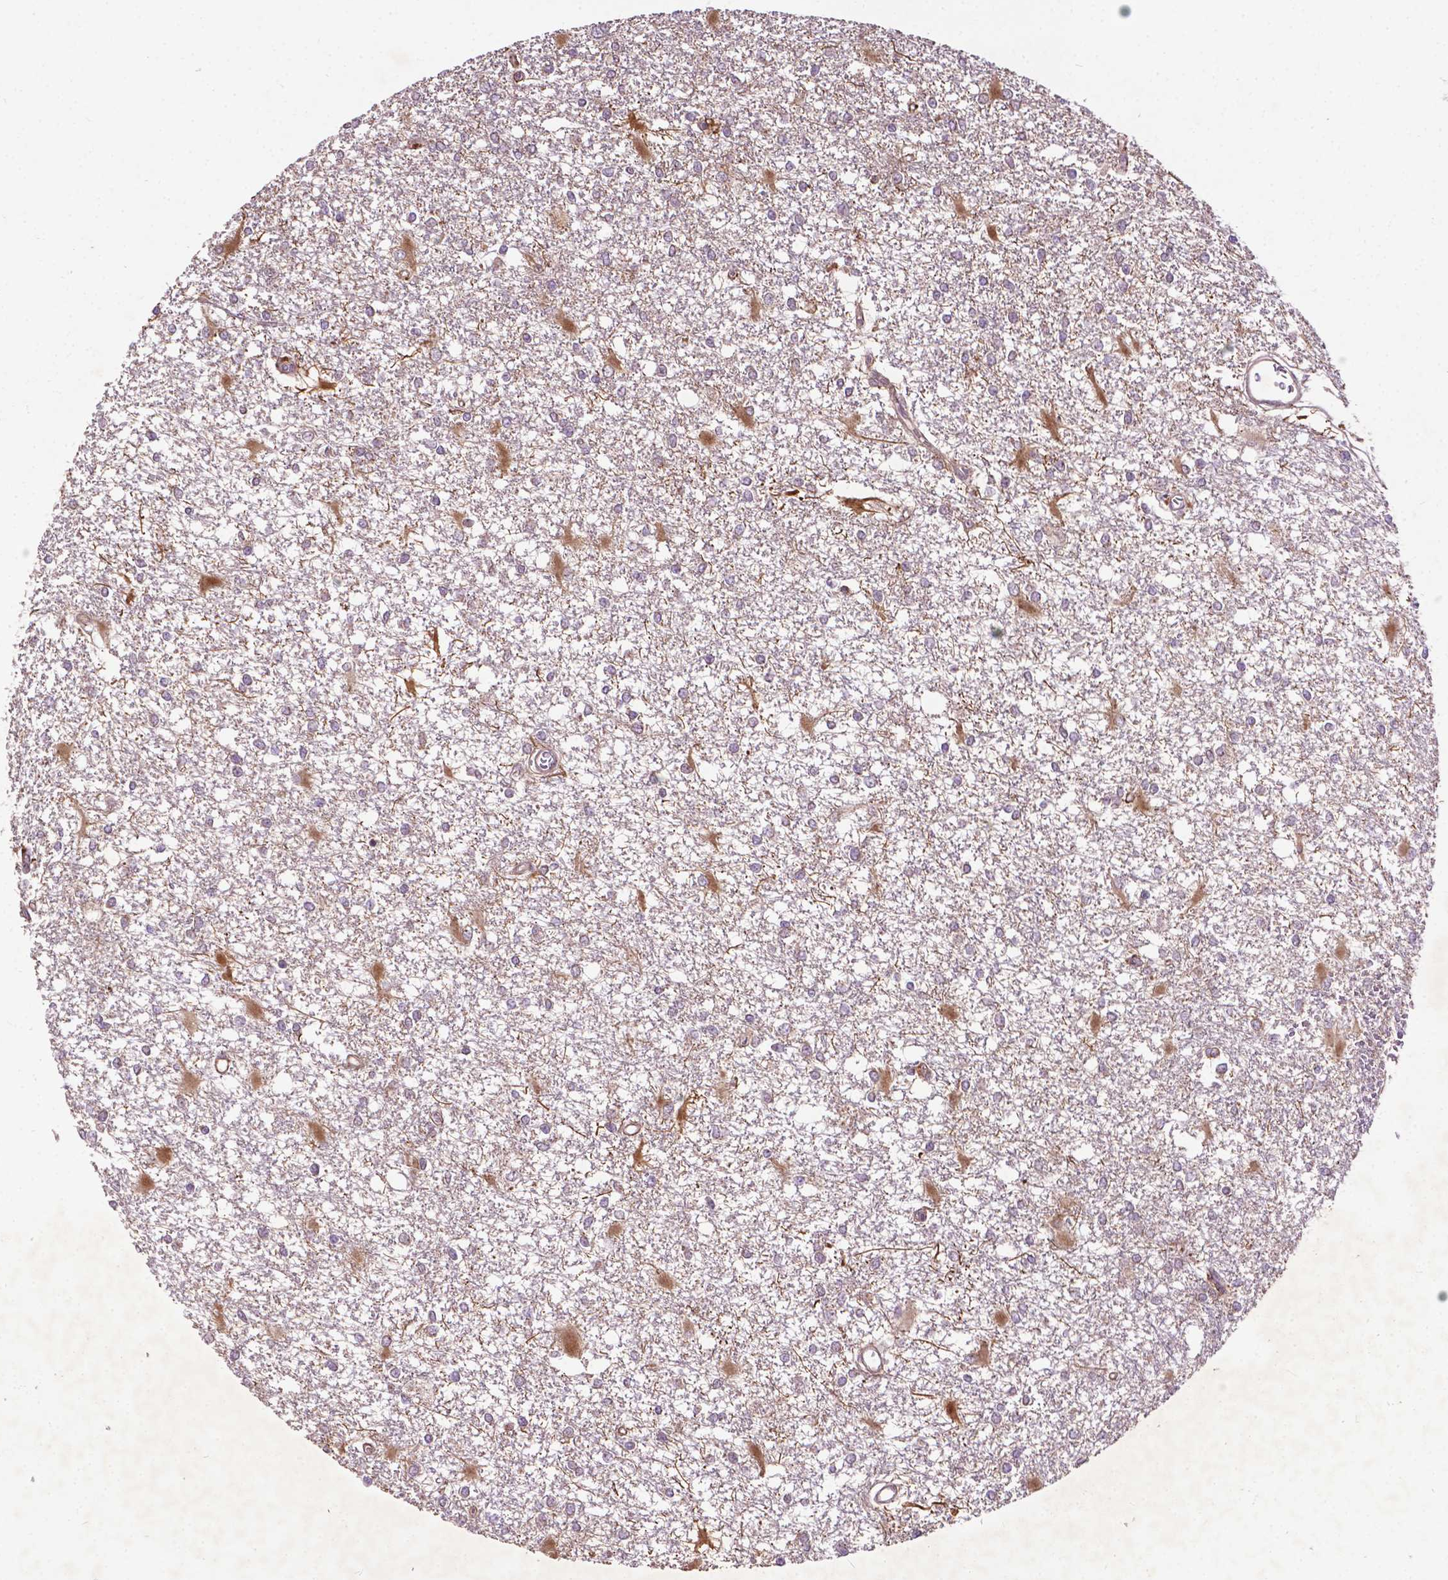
{"staining": {"intensity": "moderate", "quantity": "<25%", "location": "cytoplasmic/membranous"}, "tissue": "glioma", "cell_type": "Tumor cells", "image_type": "cancer", "snomed": [{"axis": "morphology", "description": "Glioma, malignant, High grade"}, {"axis": "topography", "description": "Cerebral cortex"}], "caption": "Immunohistochemical staining of glioma displays low levels of moderate cytoplasmic/membranous staining in approximately <25% of tumor cells.", "gene": "PARP3", "patient": {"sex": "male", "age": 79}}